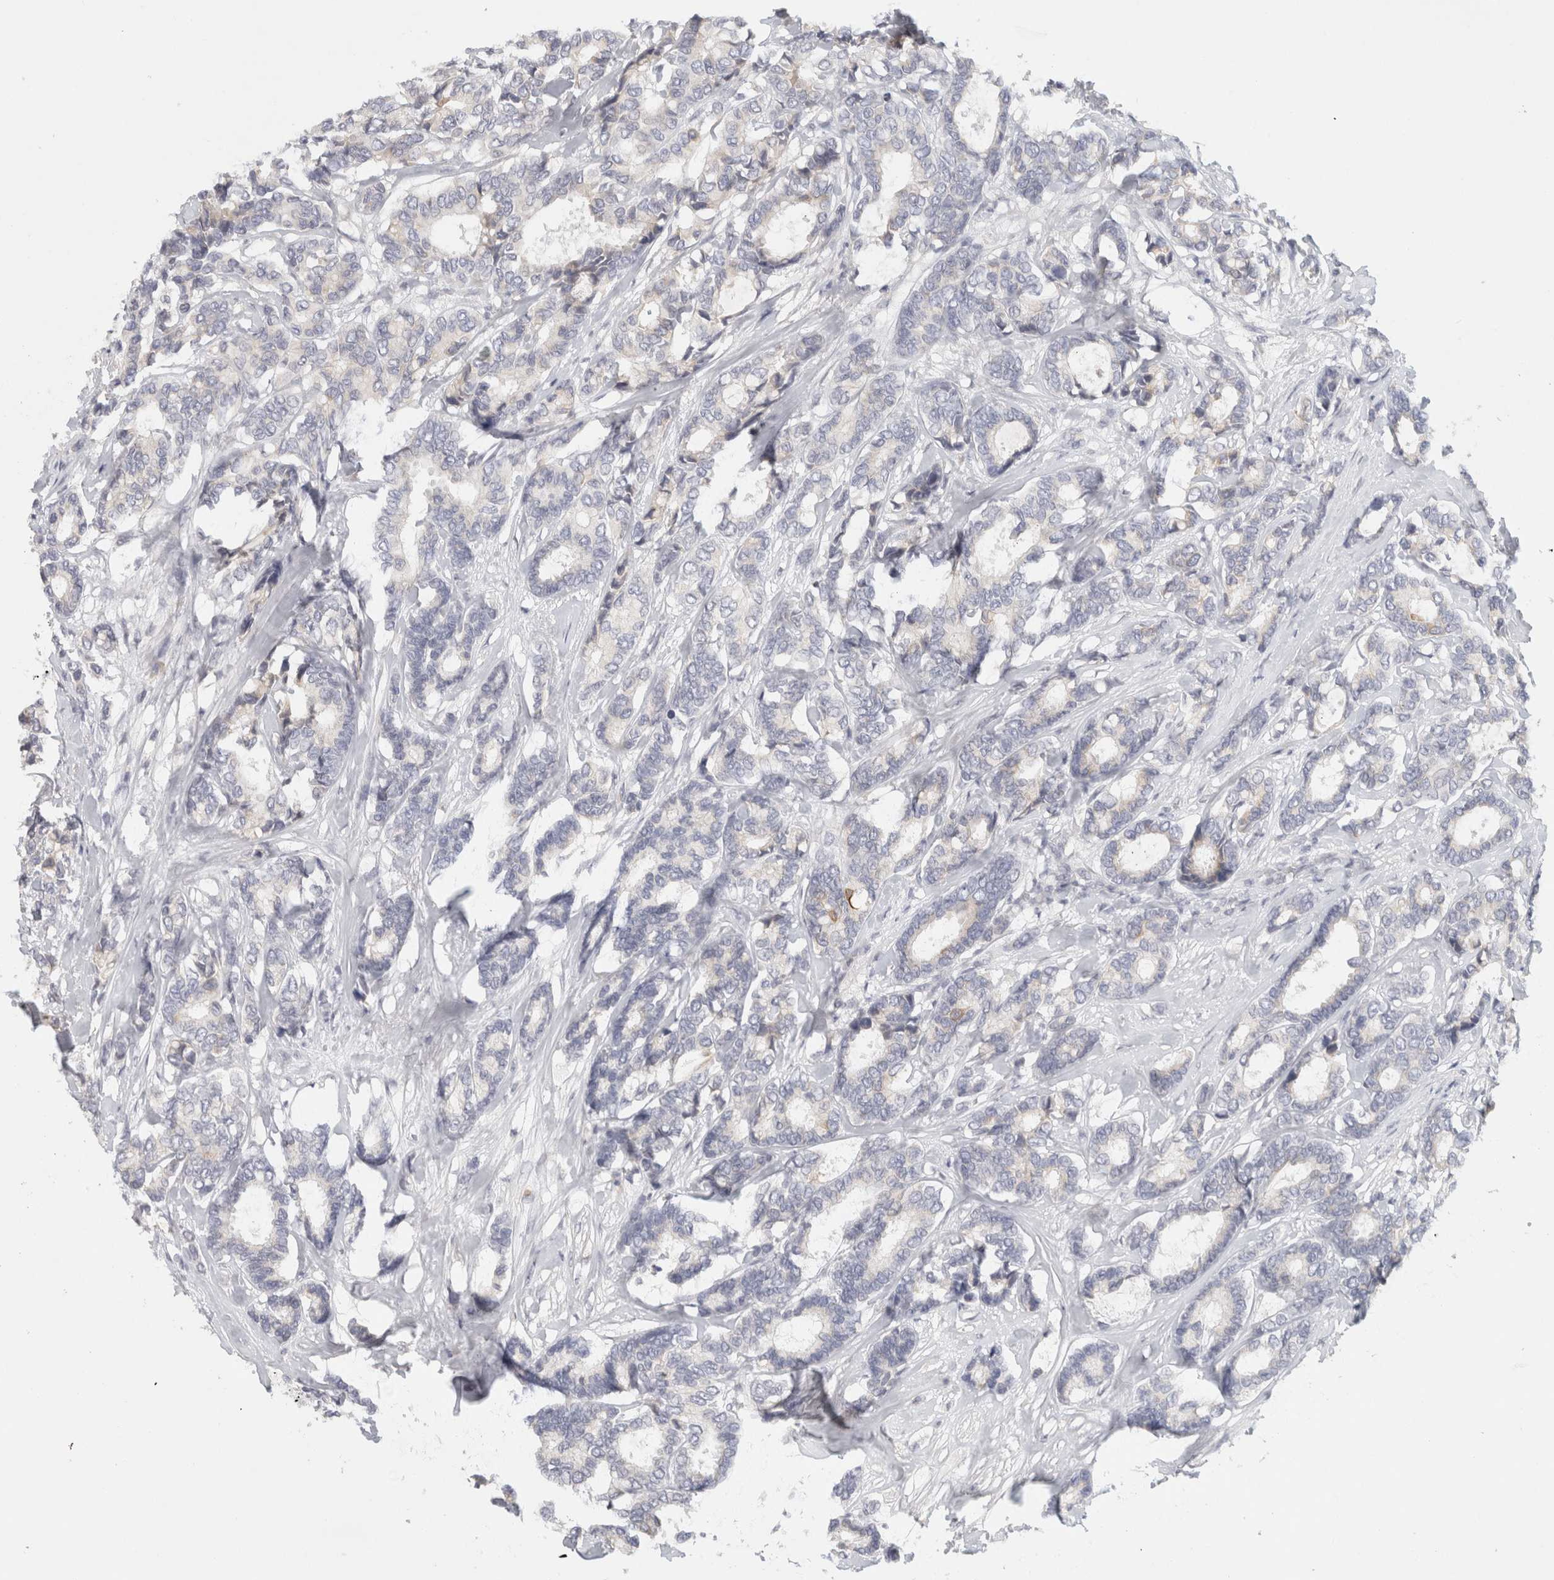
{"staining": {"intensity": "negative", "quantity": "none", "location": "none"}, "tissue": "breast cancer", "cell_type": "Tumor cells", "image_type": "cancer", "snomed": [{"axis": "morphology", "description": "Duct carcinoma"}, {"axis": "topography", "description": "Breast"}], "caption": "High power microscopy image of an immunohistochemistry histopathology image of breast cancer, revealing no significant expression in tumor cells.", "gene": "STK31", "patient": {"sex": "female", "age": 87}}